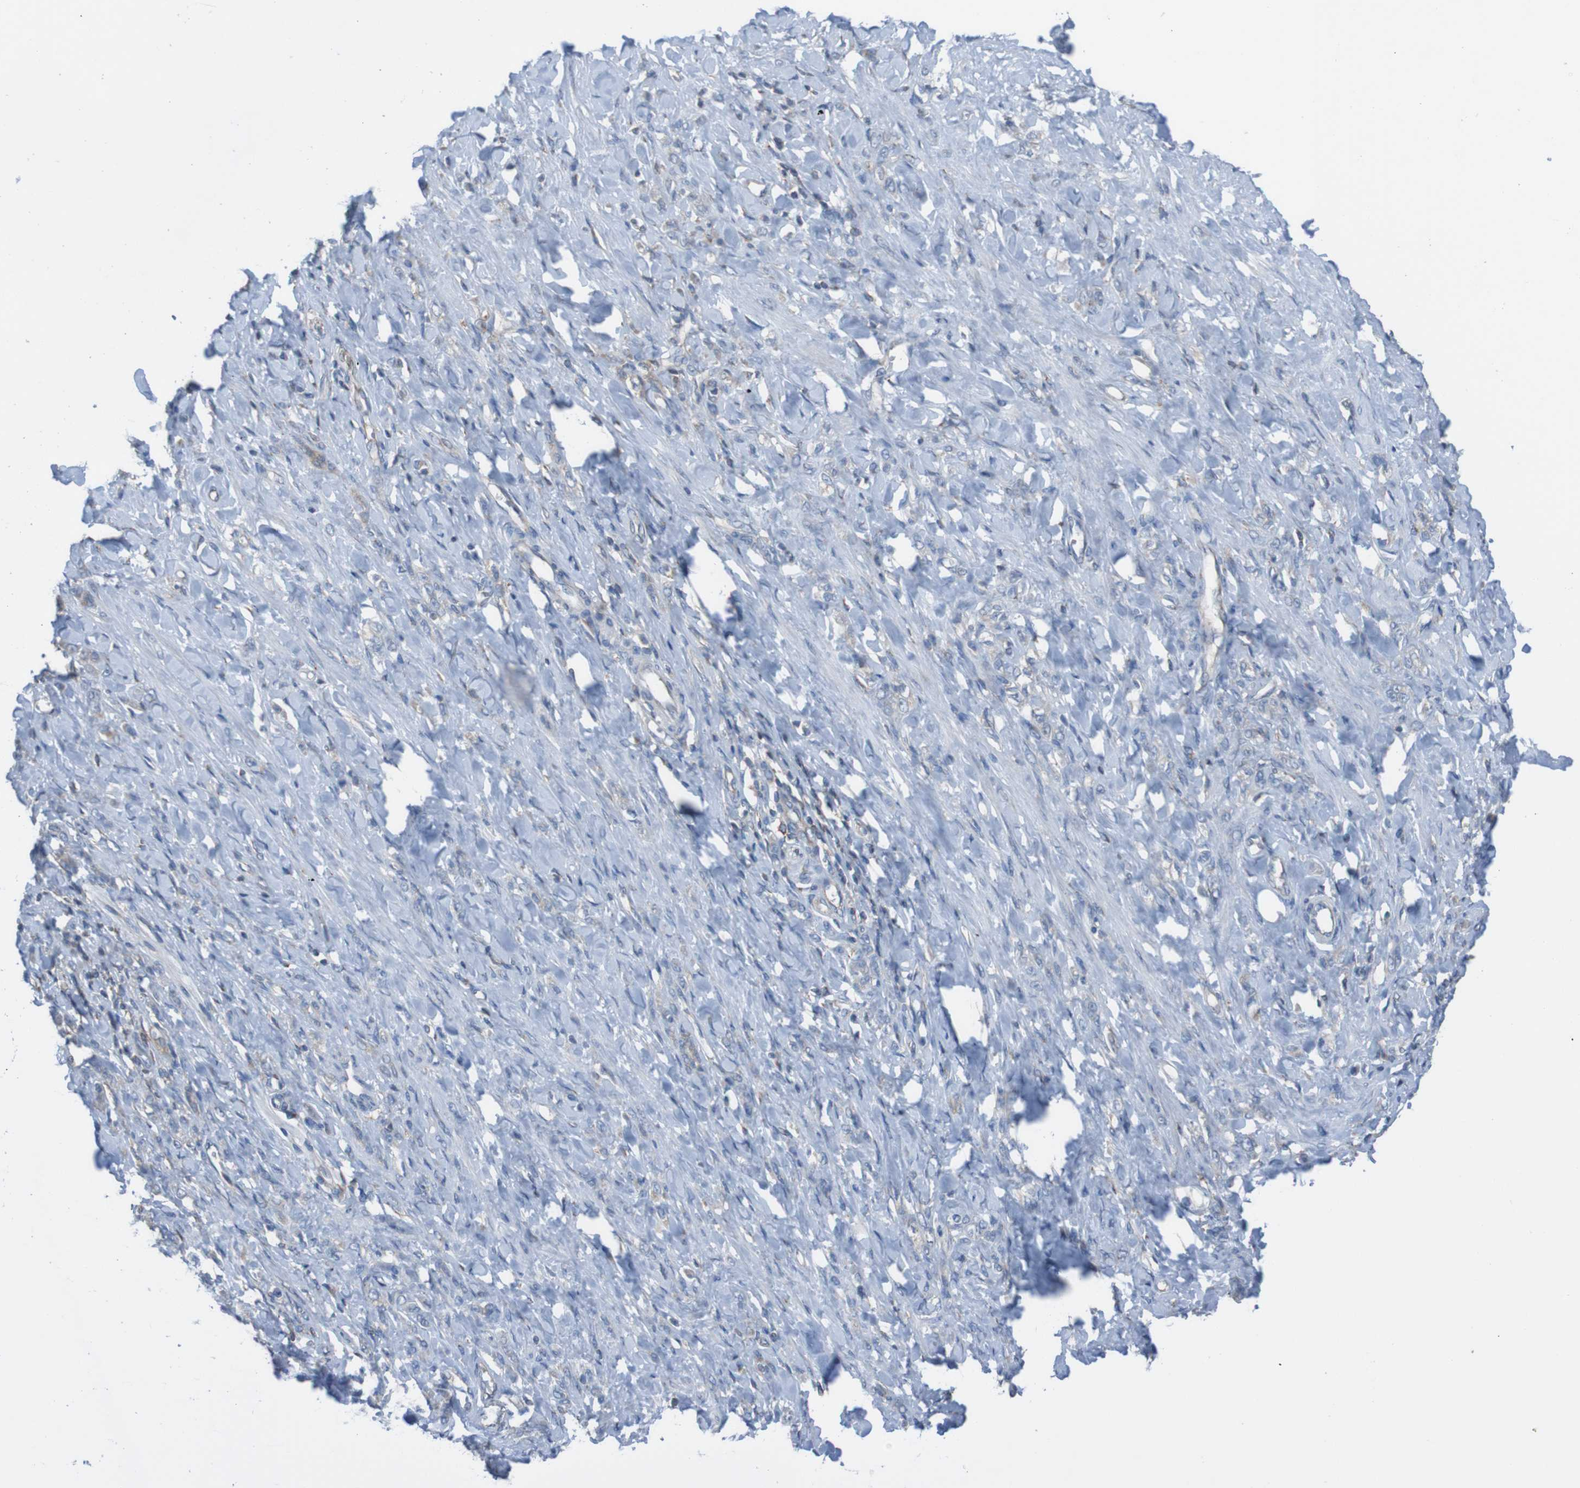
{"staining": {"intensity": "weak", "quantity": "25%-75%", "location": "cytoplasmic/membranous"}, "tissue": "stomach cancer", "cell_type": "Tumor cells", "image_type": "cancer", "snomed": [{"axis": "morphology", "description": "Adenocarcinoma, NOS"}, {"axis": "topography", "description": "Stomach"}], "caption": "The immunohistochemical stain labels weak cytoplasmic/membranous staining in tumor cells of stomach cancer (adenocarcinoma) tissue.", "gene": "MINAR1", "patient": {"sex": "male", "age": 82}}